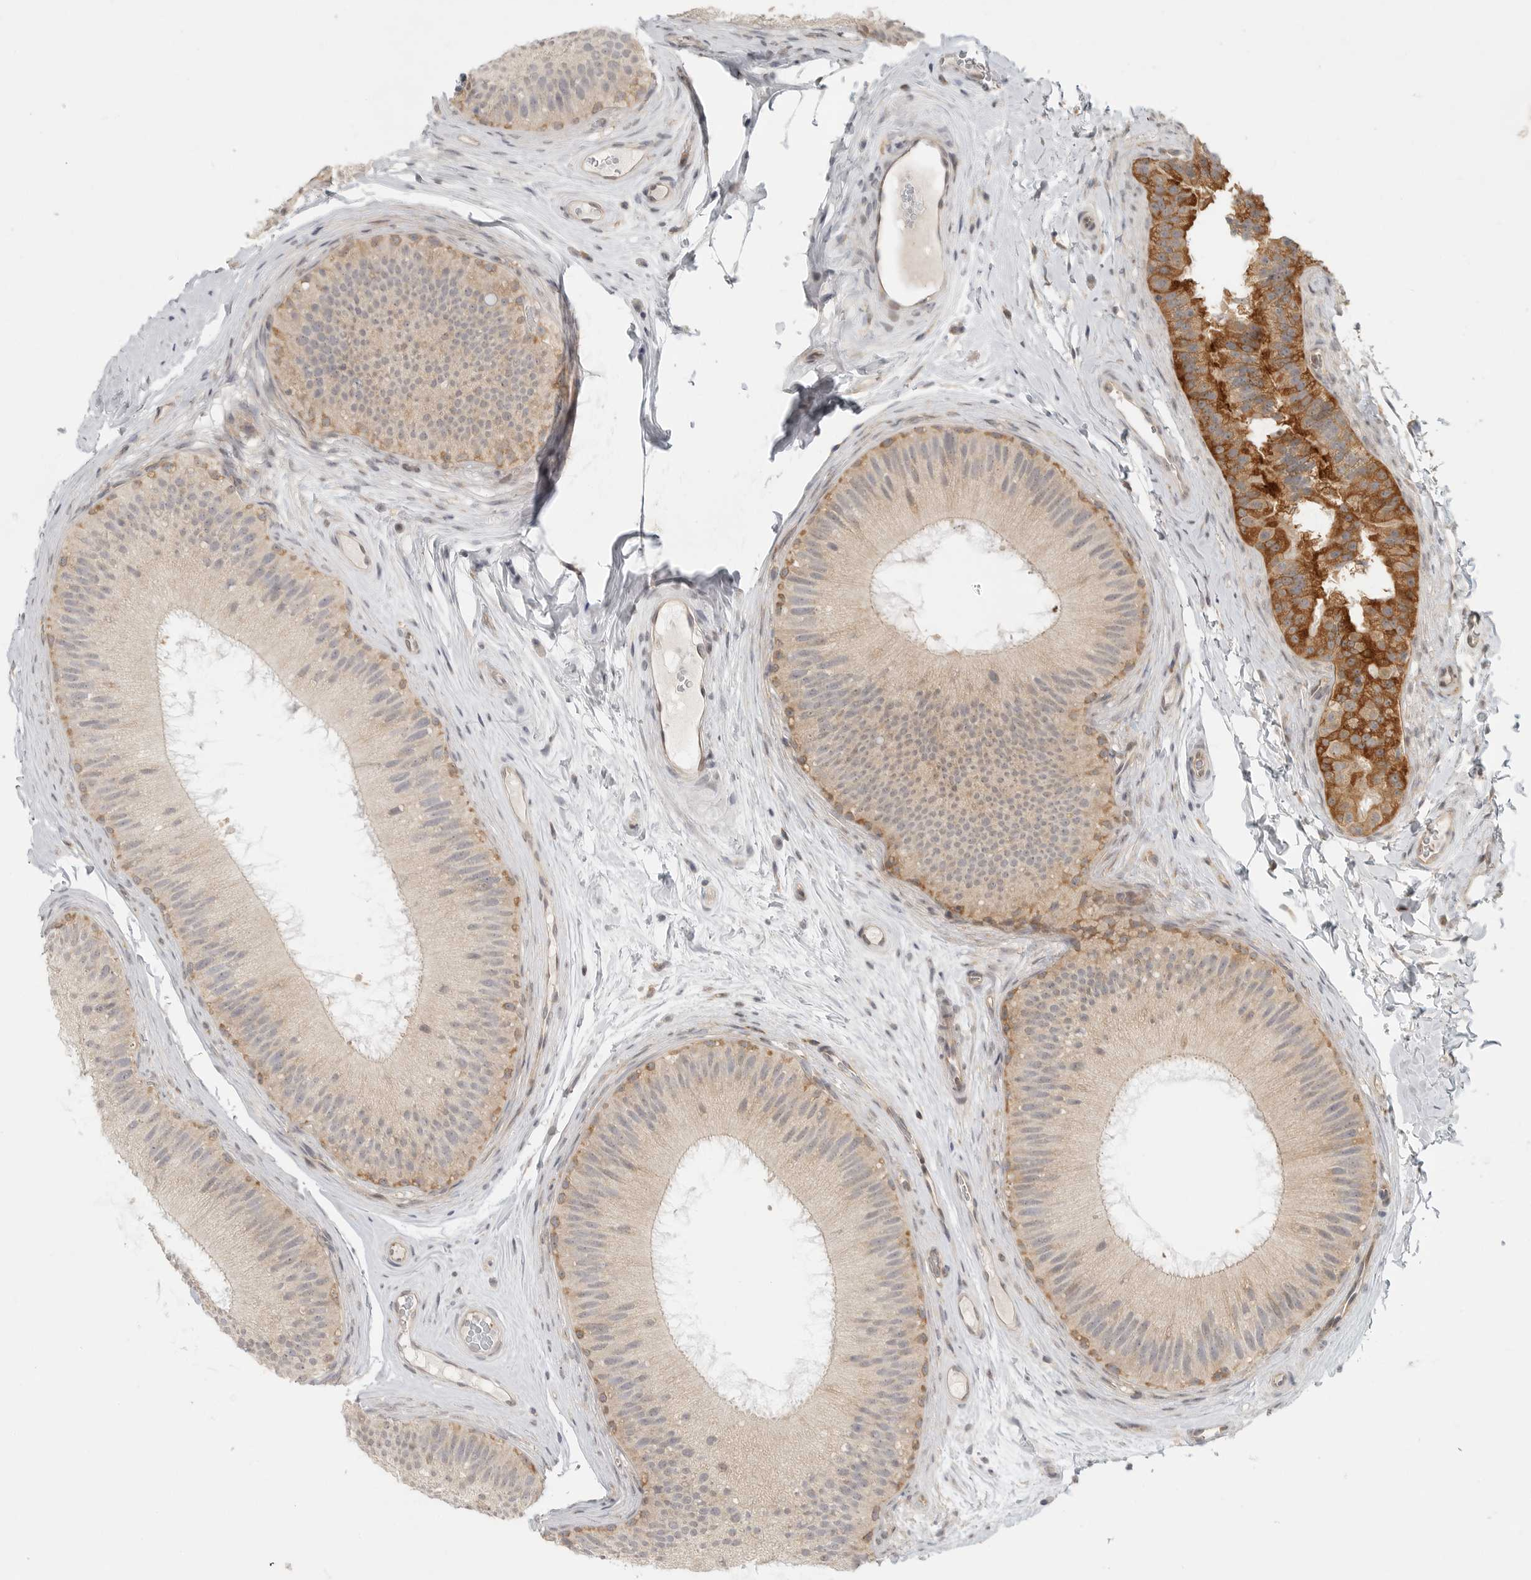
{"staining": {"intensity": "moderate", "quantity": "<25%", "location": "cytoplasmic/membranous"}, "tissue": "epididymis", "cell_type": "Glandular cells", "image_type": "normal", "snomed": [{"axis": "morphology", "description": "Normal tissue, NOS"}, {"axis": "topography", "description": "Epididymis"}], "caption": "A brown stain shows moderate cytoplasmic/membranous staining of a protein in glandular cells of normal human epididymis. (IHC, brightfield microscopy, high magnification).", "gene": "HDAC6", "patient": {"sex": "male", "age": 45}}